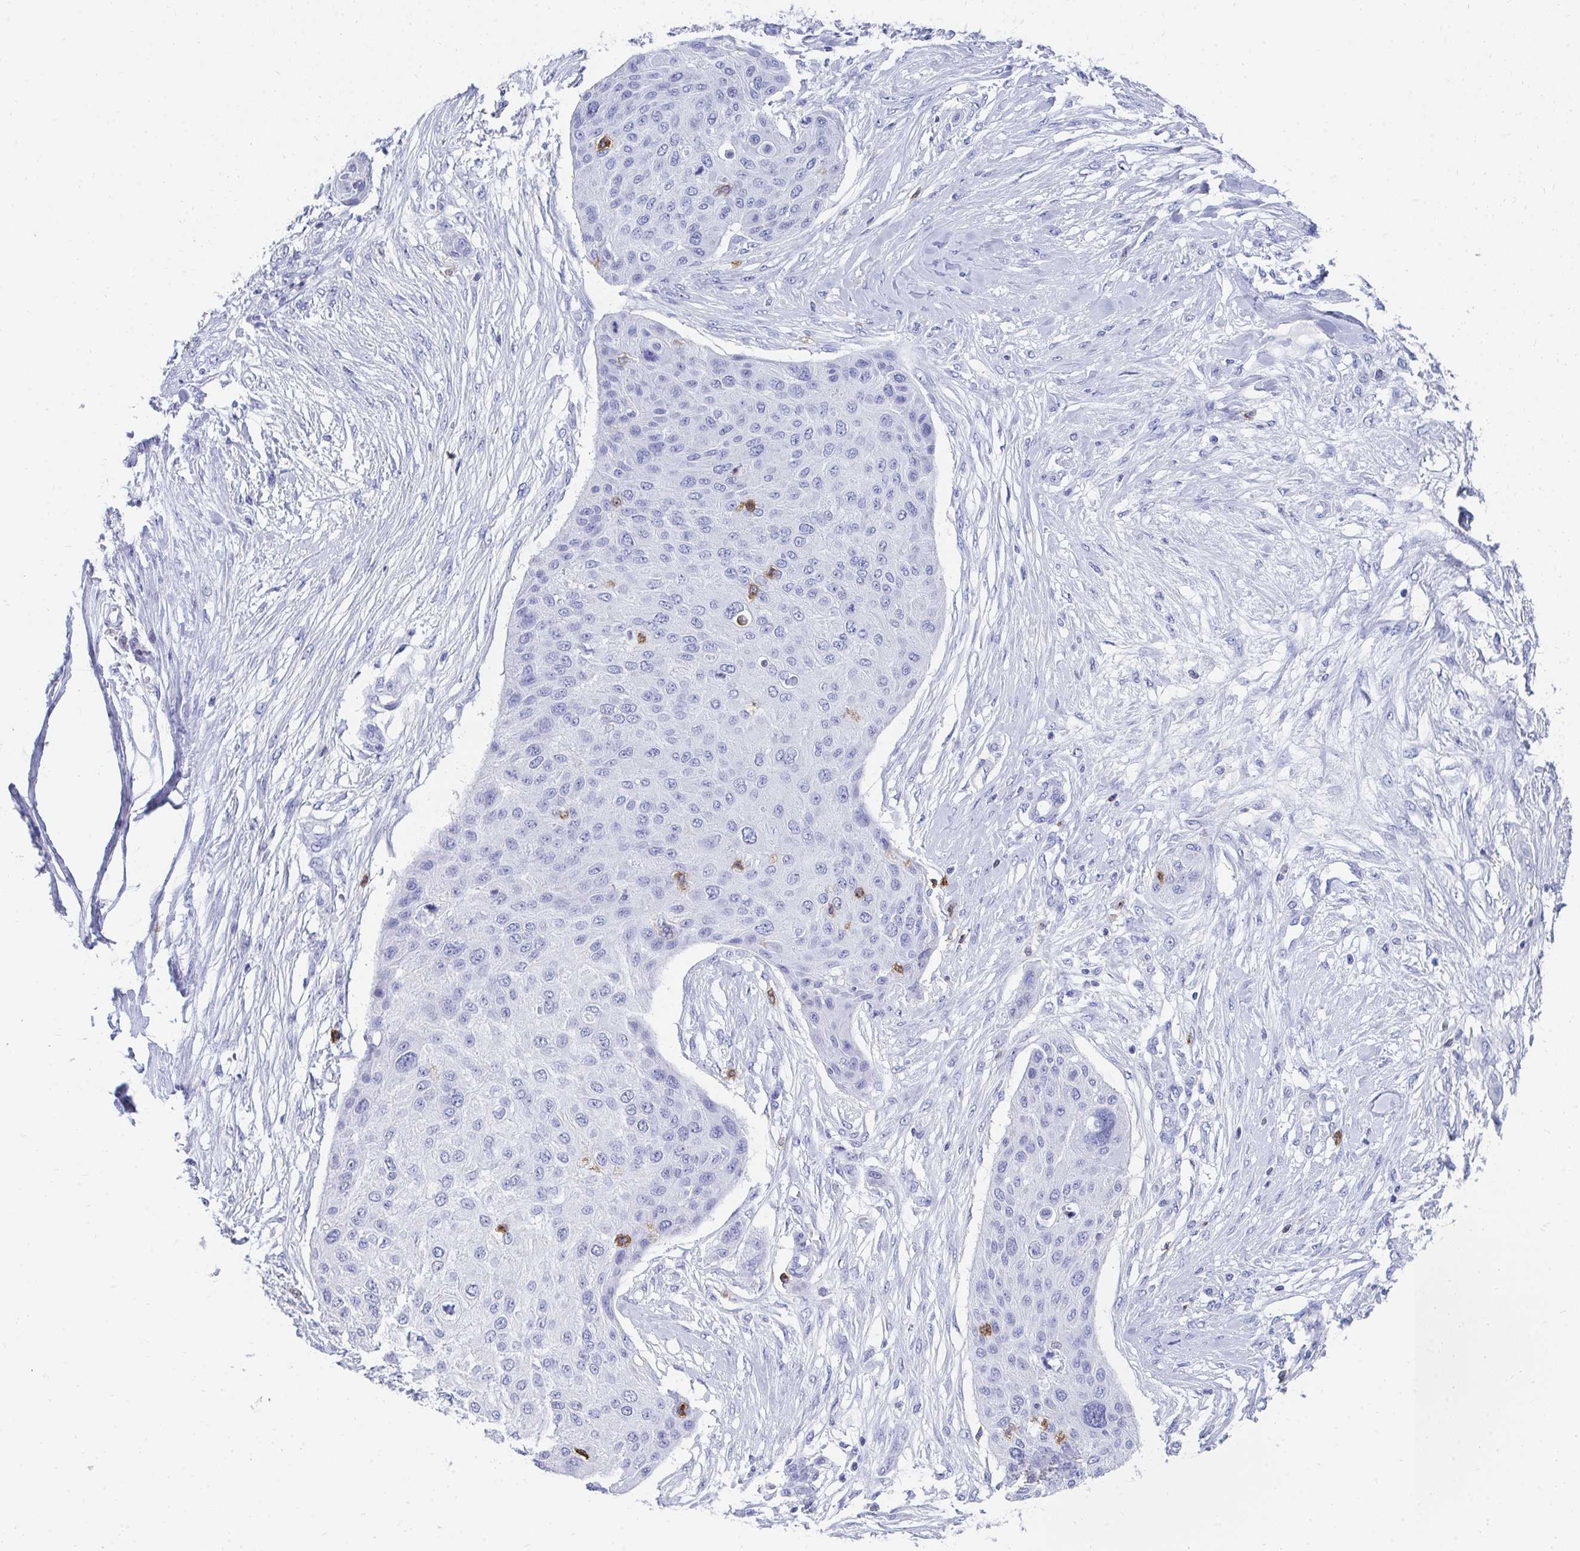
{"staining": {"intensity": "negative", "quantity": "none", "location": "none"}, "tissue": "skin cancer", "cell_type": "Tumor cells", "image_type": "cancer", "snomed": [{"axis": "morphology", "description": "Squamous cell carcinoma, NOS"}, {"axis": "topography", "description": "Skin"}], "caption": "IHC of human skin squamous cell carcinoma reveals no positivity in tumor cells.", "gene": "CD7", "patient": {"sex": "female", "age": 87}}